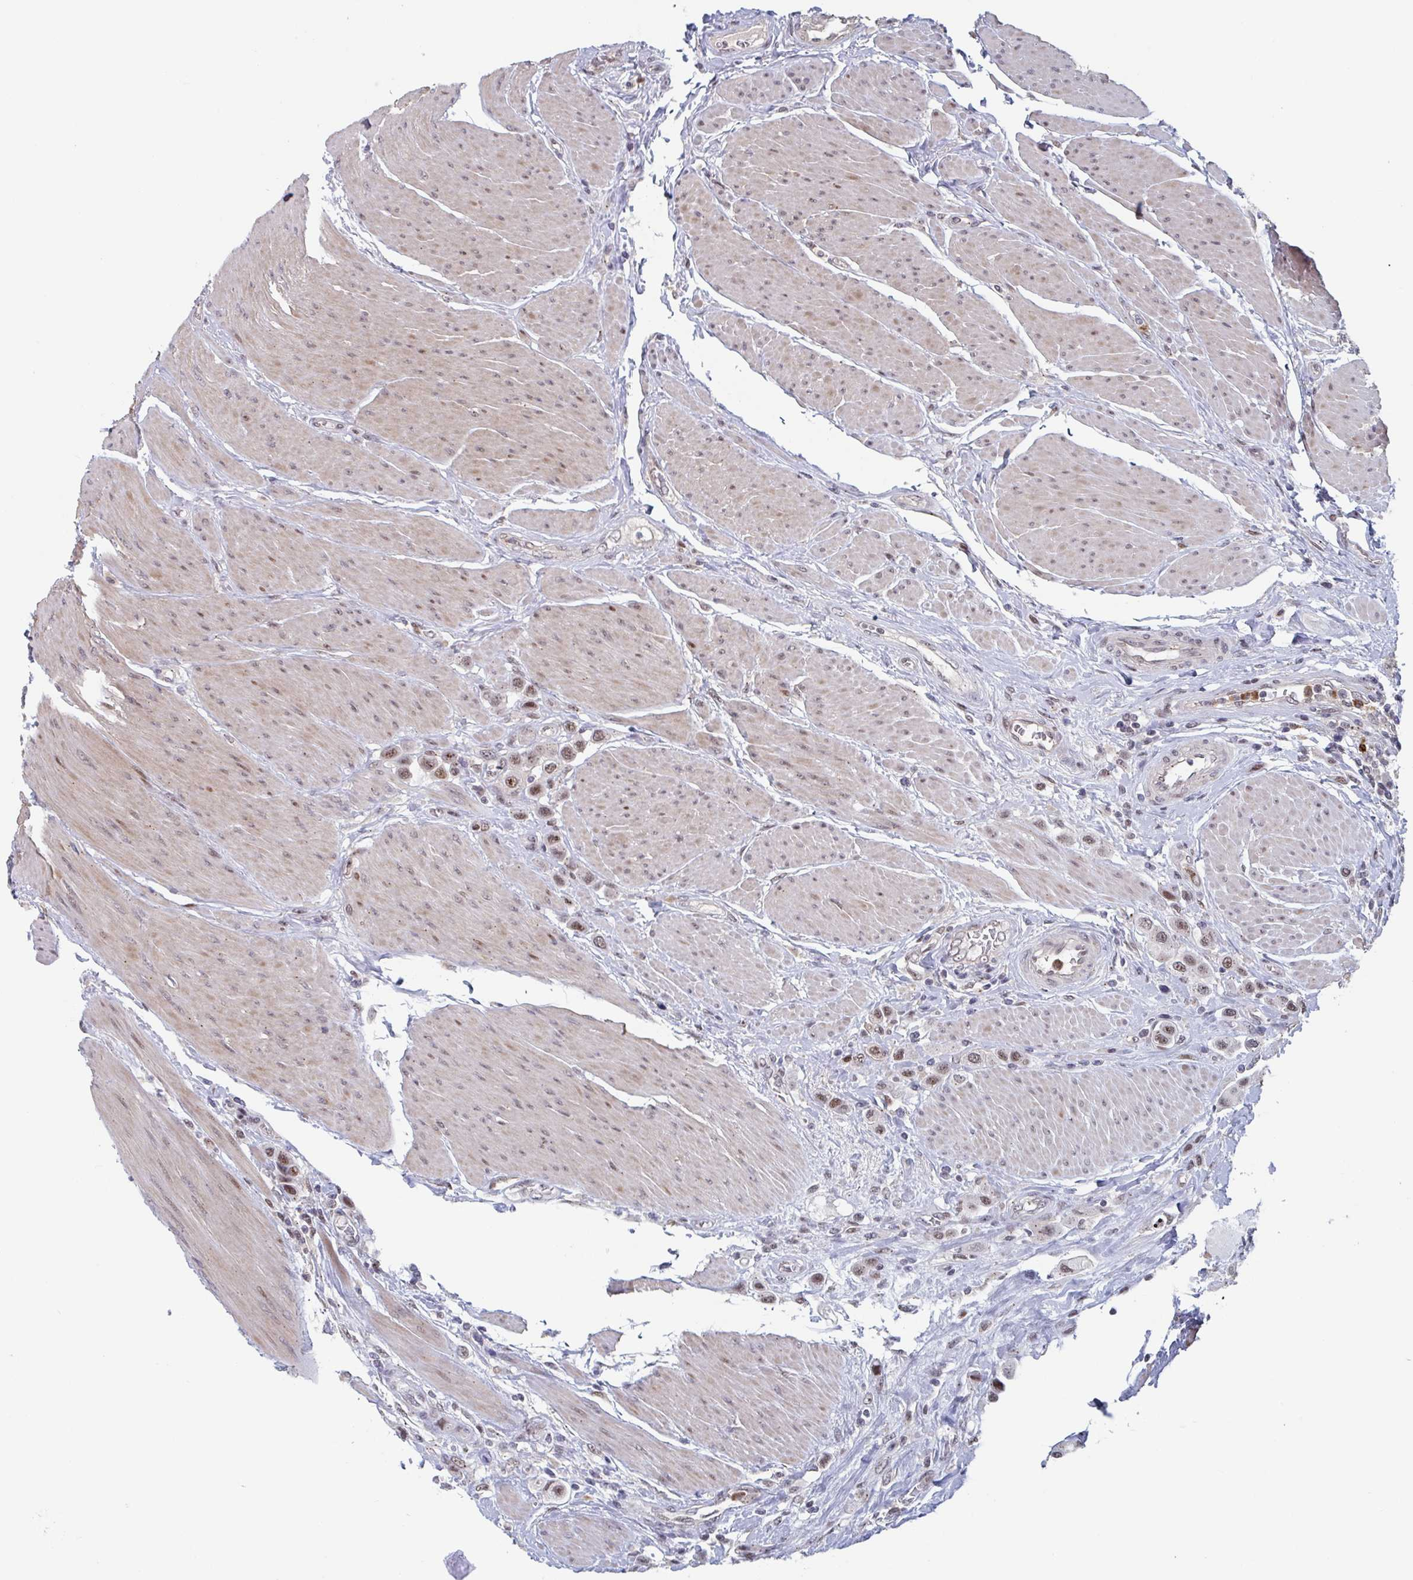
{"staining": {"intensity": "moderate", "quantity": ">75%", "location": "nuclear"}, "tissue": "urothelial cancer", "cell_type": "Tumor cells", "image_type": "cancer", "snomed": [{"axis": "morphology", "description": "Urothelial carcinoma, High grade"}, {"axis": "topography", "description": "Urinary bladder"}], "caption": "DAB immunohistochemical staining of urothelial cancer exhibits moderate nuclear protein expression in approximately >75% of tumor cells.", "gene": "RNF212", "patient": {"sex": "male", "age": 50}}